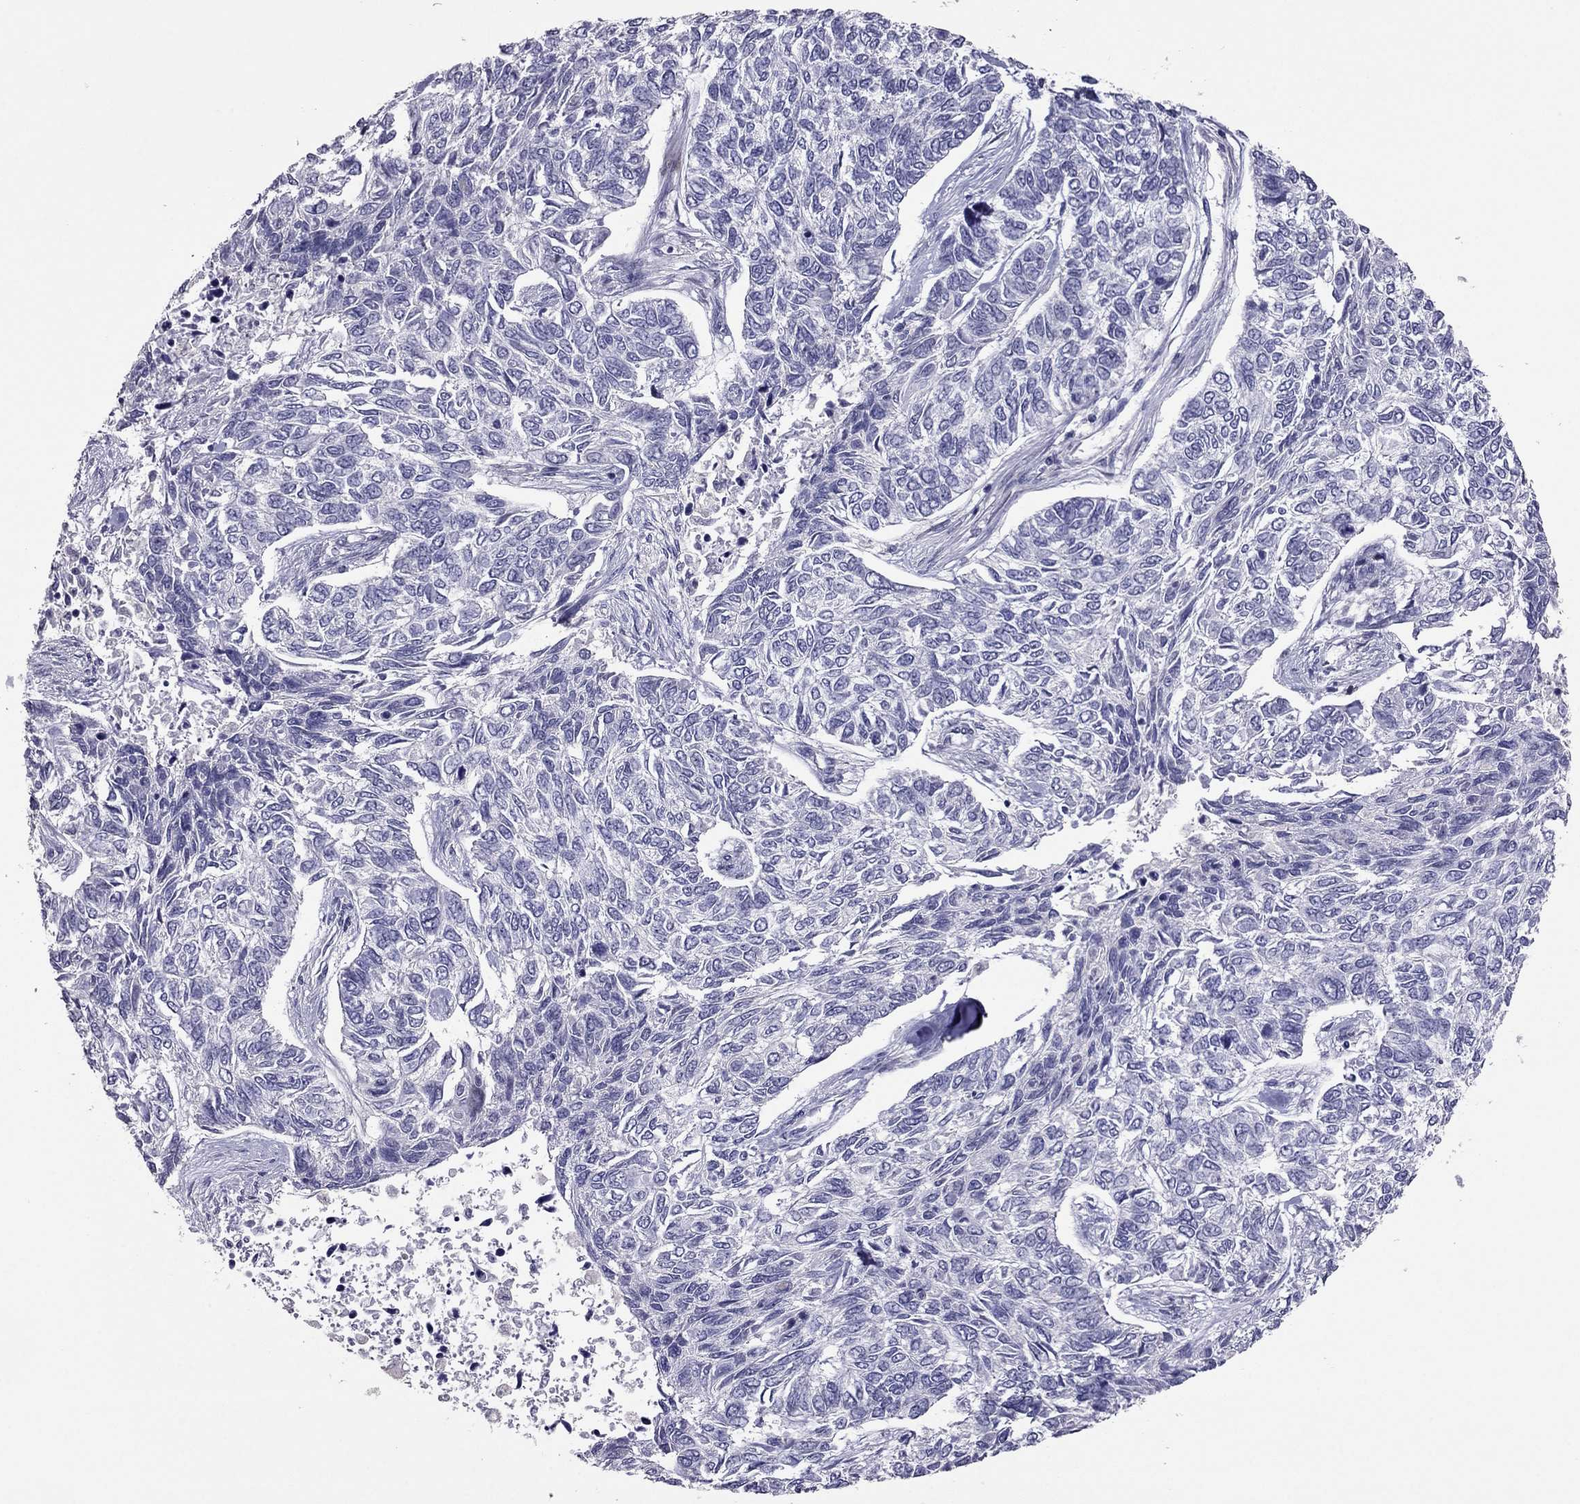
{"staining": {"intensity": "negative", "quantity": "none", "location": "none"}, "tissue": "skin cancer", "cell_type": "Tumor cells", "image_type": "cancer", "snomed": [{"axis": "morphology", "description": "Basal cell carcinoma"}, {"axis": "topography", "description": "Skin"}], "caption": "Protein analysis of skin basal cell carcinoma shows no significant staining in tumor cells.", "gene": "RGS8", "patient": {"sex": "female", "age": 65}}